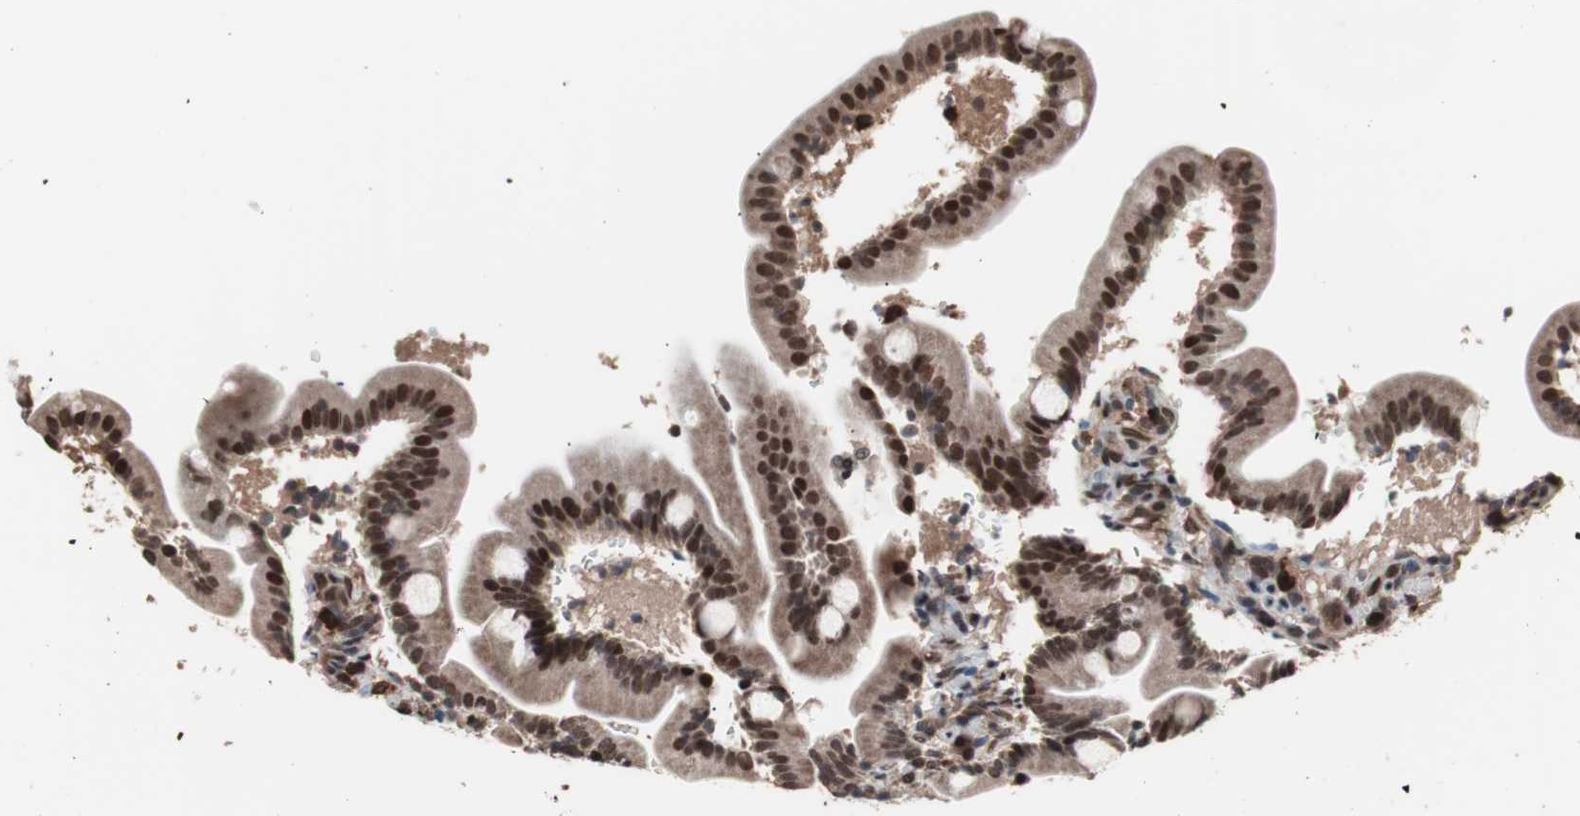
{"staining": {"intensity": "strong", "quantity": ">75%", "location": "cytoplasmic/membranous,nuclear"}, "tissue": "duodenum", "cell_type": "Glandular cells", "image_type": "normal", "snomed": [{"axis": "morphology", "description": "Normal tissue, NOS"}, {"axis": "topography", "description": "Duodenum"}], "caption": "Immunohistochemistry (IHC) (DAB (3,3'-diaminobenzidine)) staining of normal human duodenum shows strong cytoplasmic/membranous,nuclear protein staining in approximately >75% of glandular cells.", "gene": "POGZ", "patient": {"sex": "male", "age": 54}}